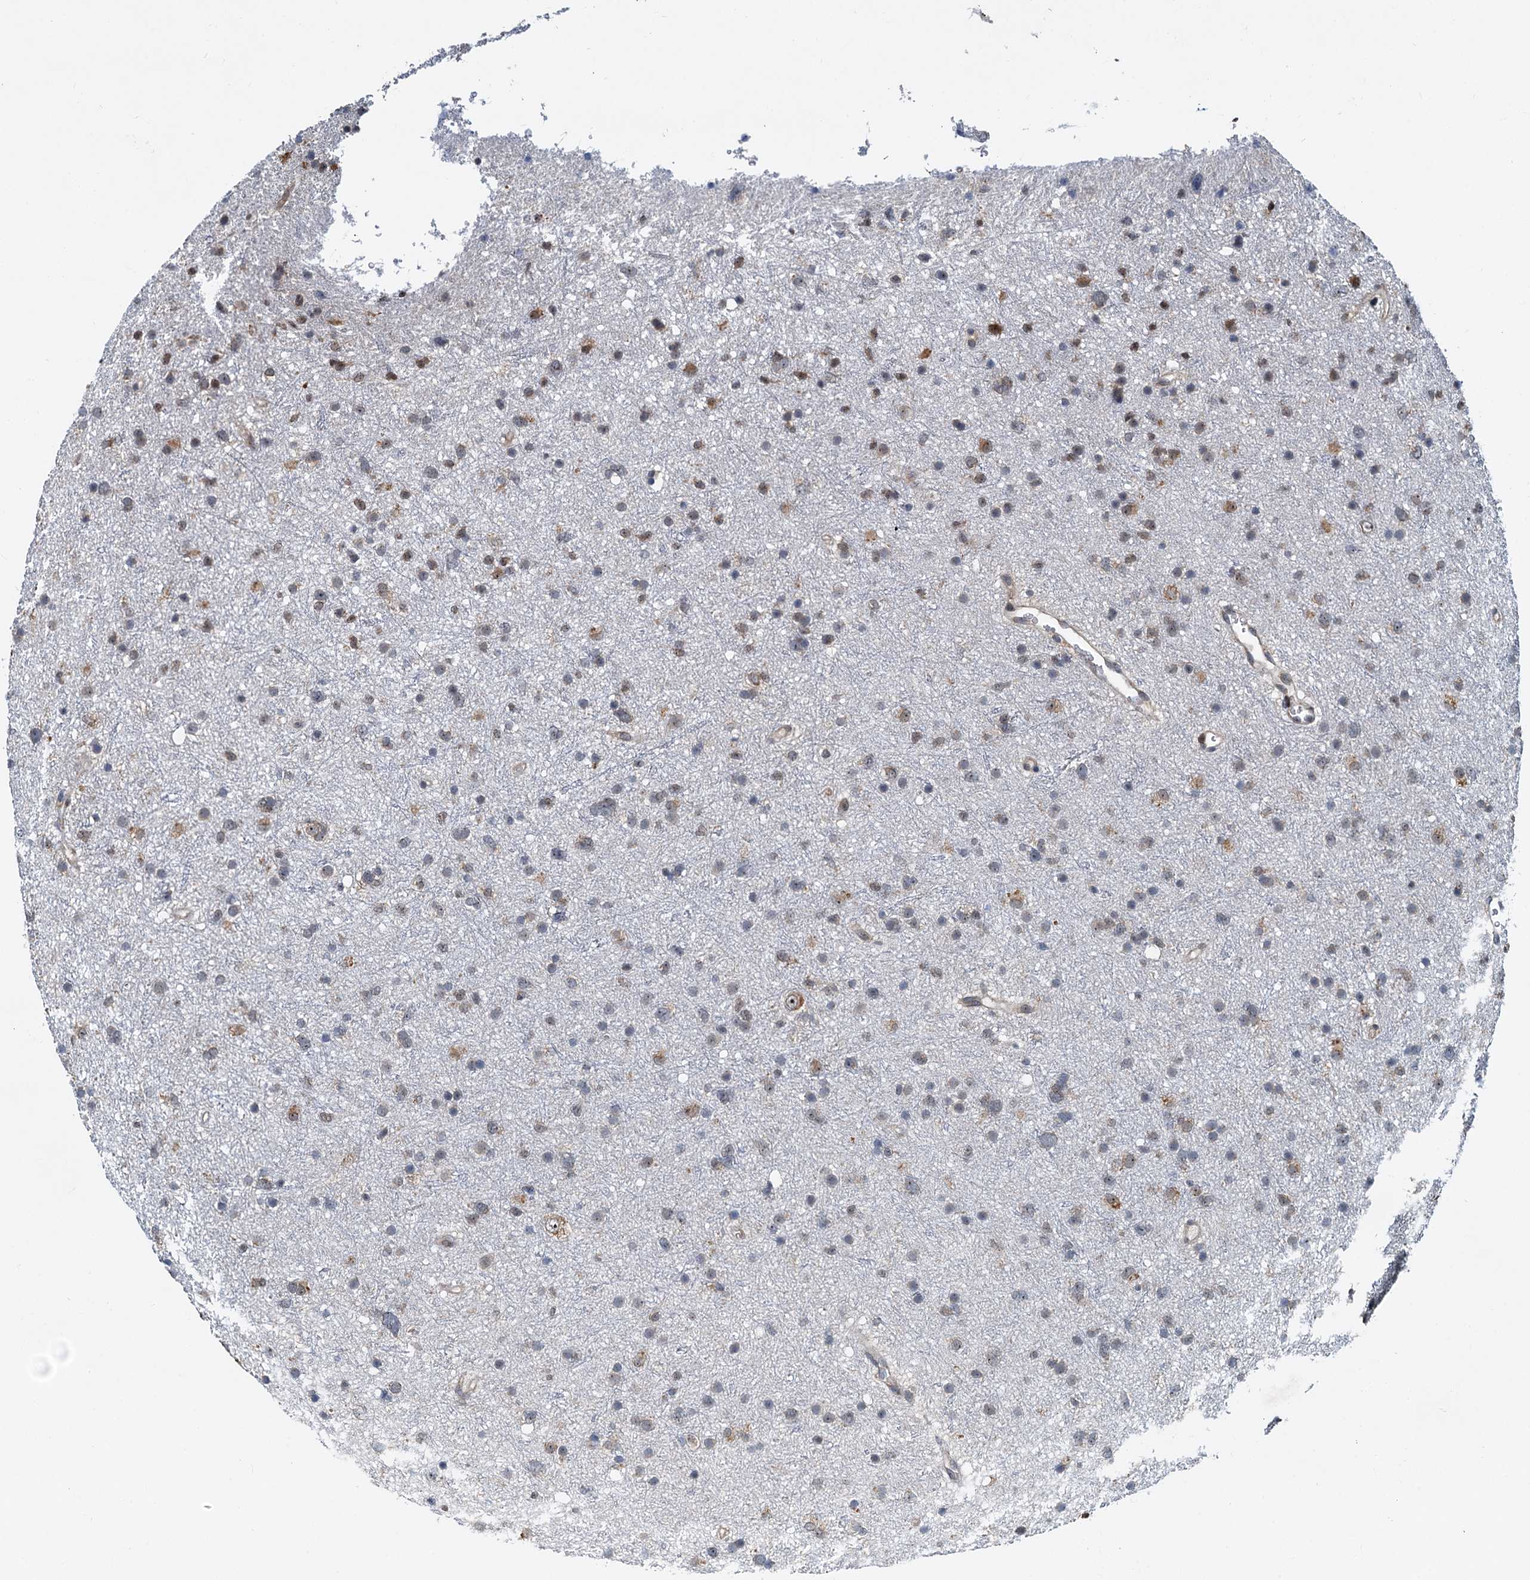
{"staining": {"intensity": "weak", "quantity": "<25%", "location": "cytoplasmic/membranous"}, "tissue": "glioma", "cell_type": "Tumor cells", "image_type": "cancer", "snomed": [{"axis": "morphology", "description": "Glioma, malignant, Low grade"}, {"axis": "topography", "description": "Cerebral cortex"}], "caption": "Tumor cells show no significant protein expression in low-grade glioma (malignant).", "gene": "DNAJC21", "patient": {"sex": "female", "age": 39}}